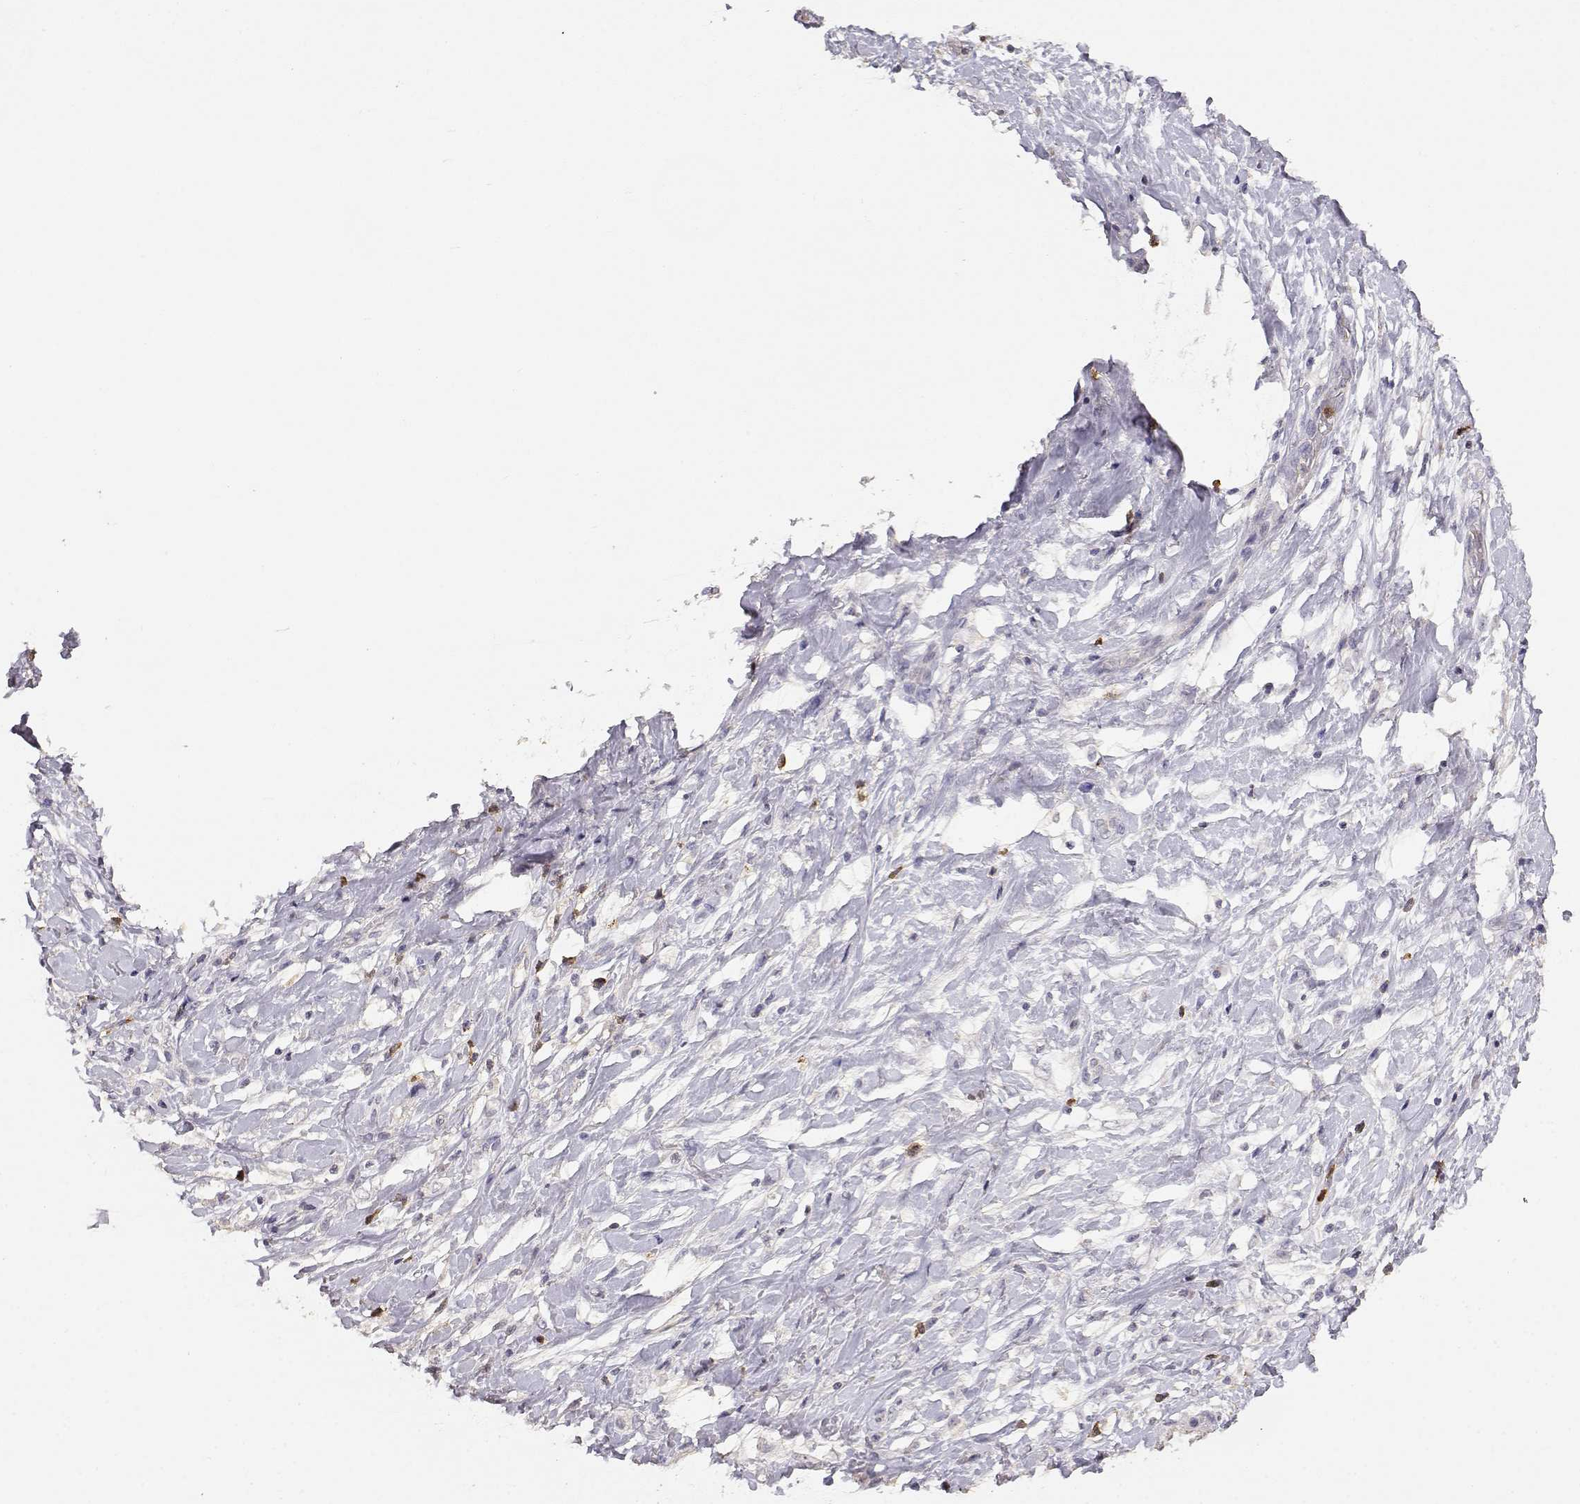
{"staining": {"intensity": "negative", "quantity": "none", "location": "none"}, "tissue": "stomach cancer", "cell_type": "Tumor cells", "image_type": "cancer", "snomed": [{"axis": "morphology", "description": "Adenocarcinoma, NOS"}, {"axis": "topography", "description": "Stomach"}], "caption": "The histopathology image reveals no staining of tumor cells in stomach cancer.", "gene": "TNFRSF10C", "patient": {"sex": "female", "age": 84}}